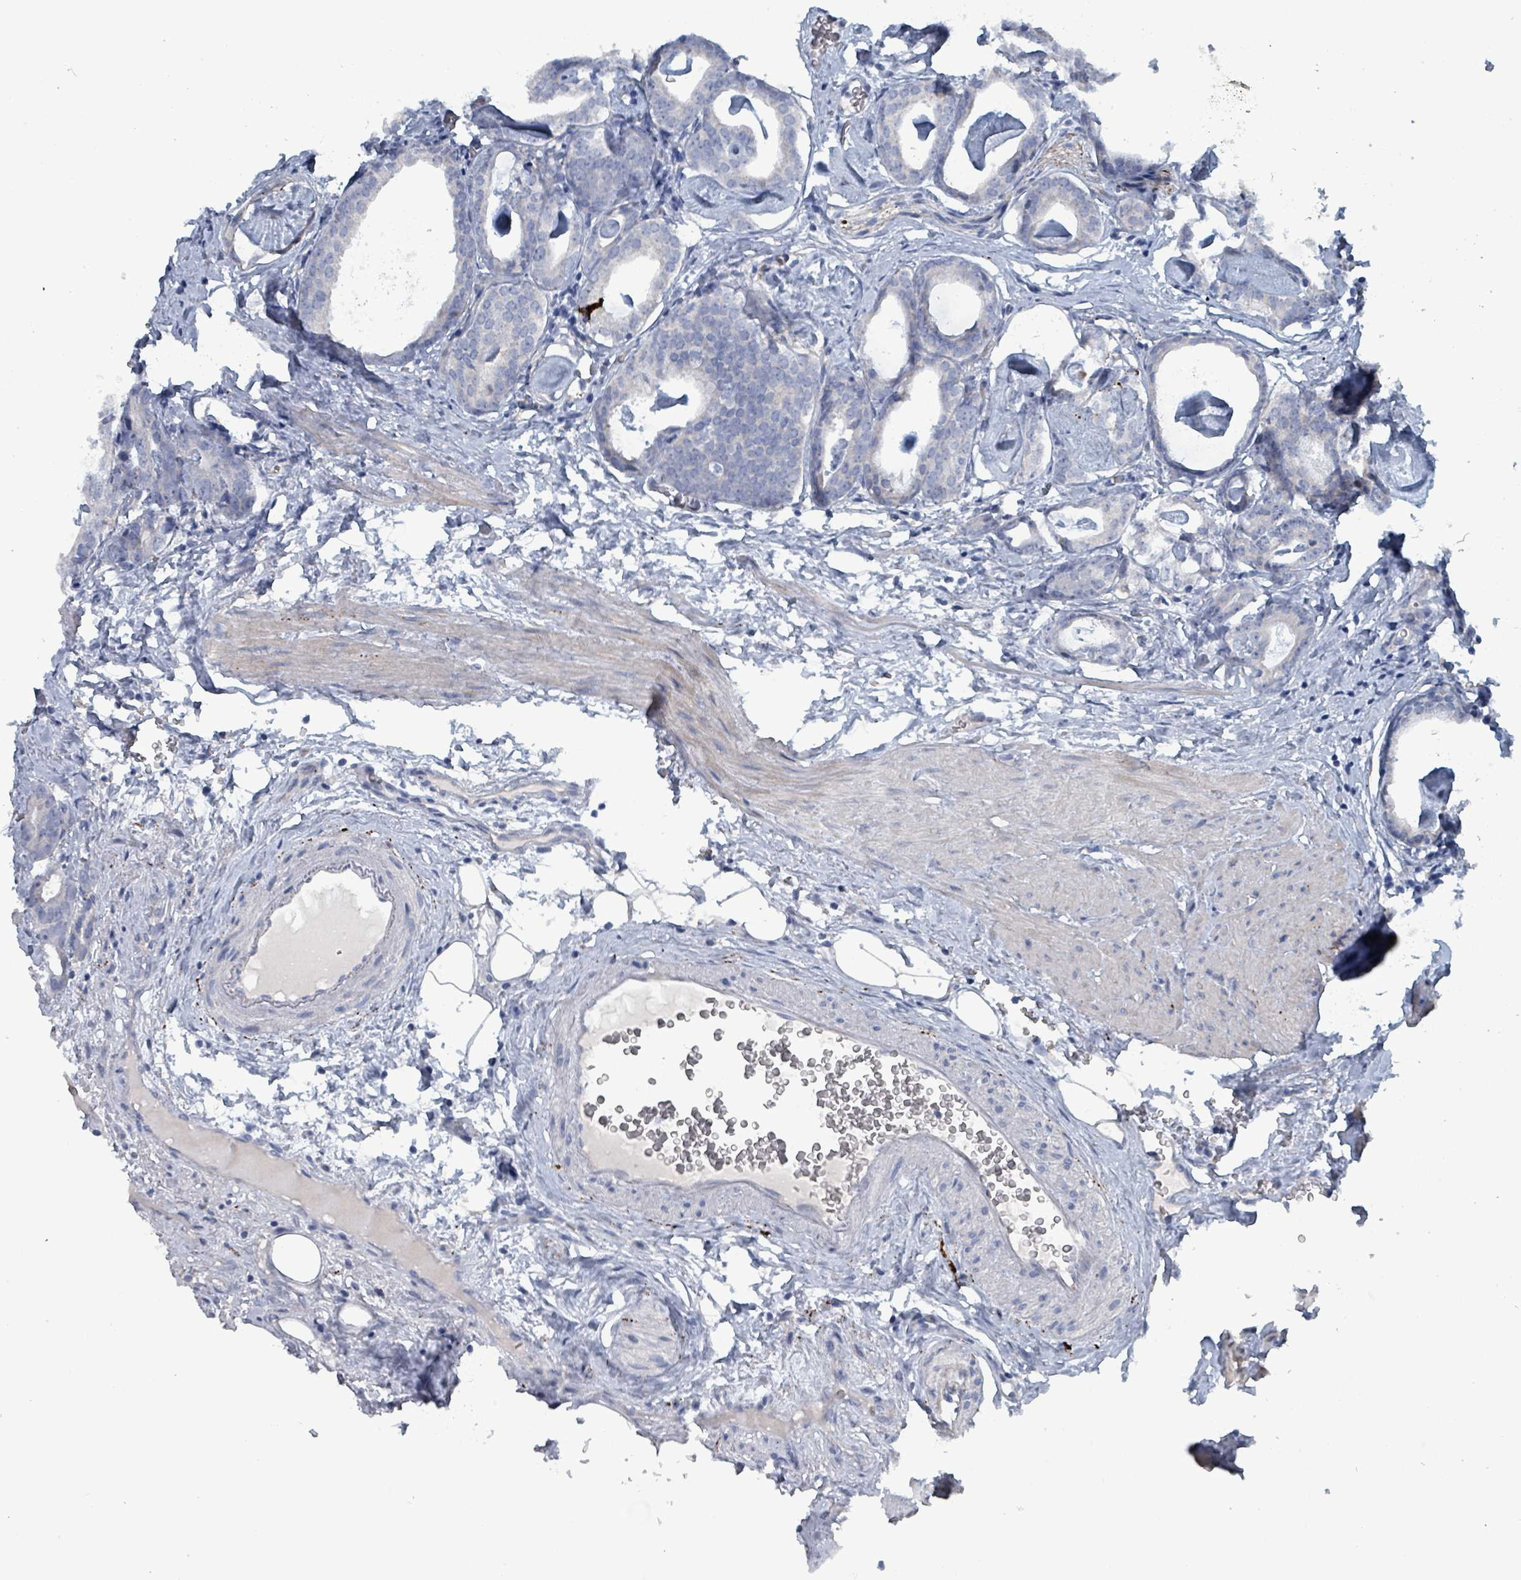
{"staining": {"intensity": "negative", "quantity": "none", "location": "none"}, "tissue": "prostate cancer", "cell_type": "Tumor cells", "image_type": "cancer", "snomed": [{"axis": "morphology", "description": "Adenocarcinoma, Low grade"}, {"axis": "topography", "description": "Prostate"}], "caption": "Tumor cells are negative for brown protein staining in prostate cancer.", "gene": "TAAR5", "patient": {"sex": "male", "age": 71}}